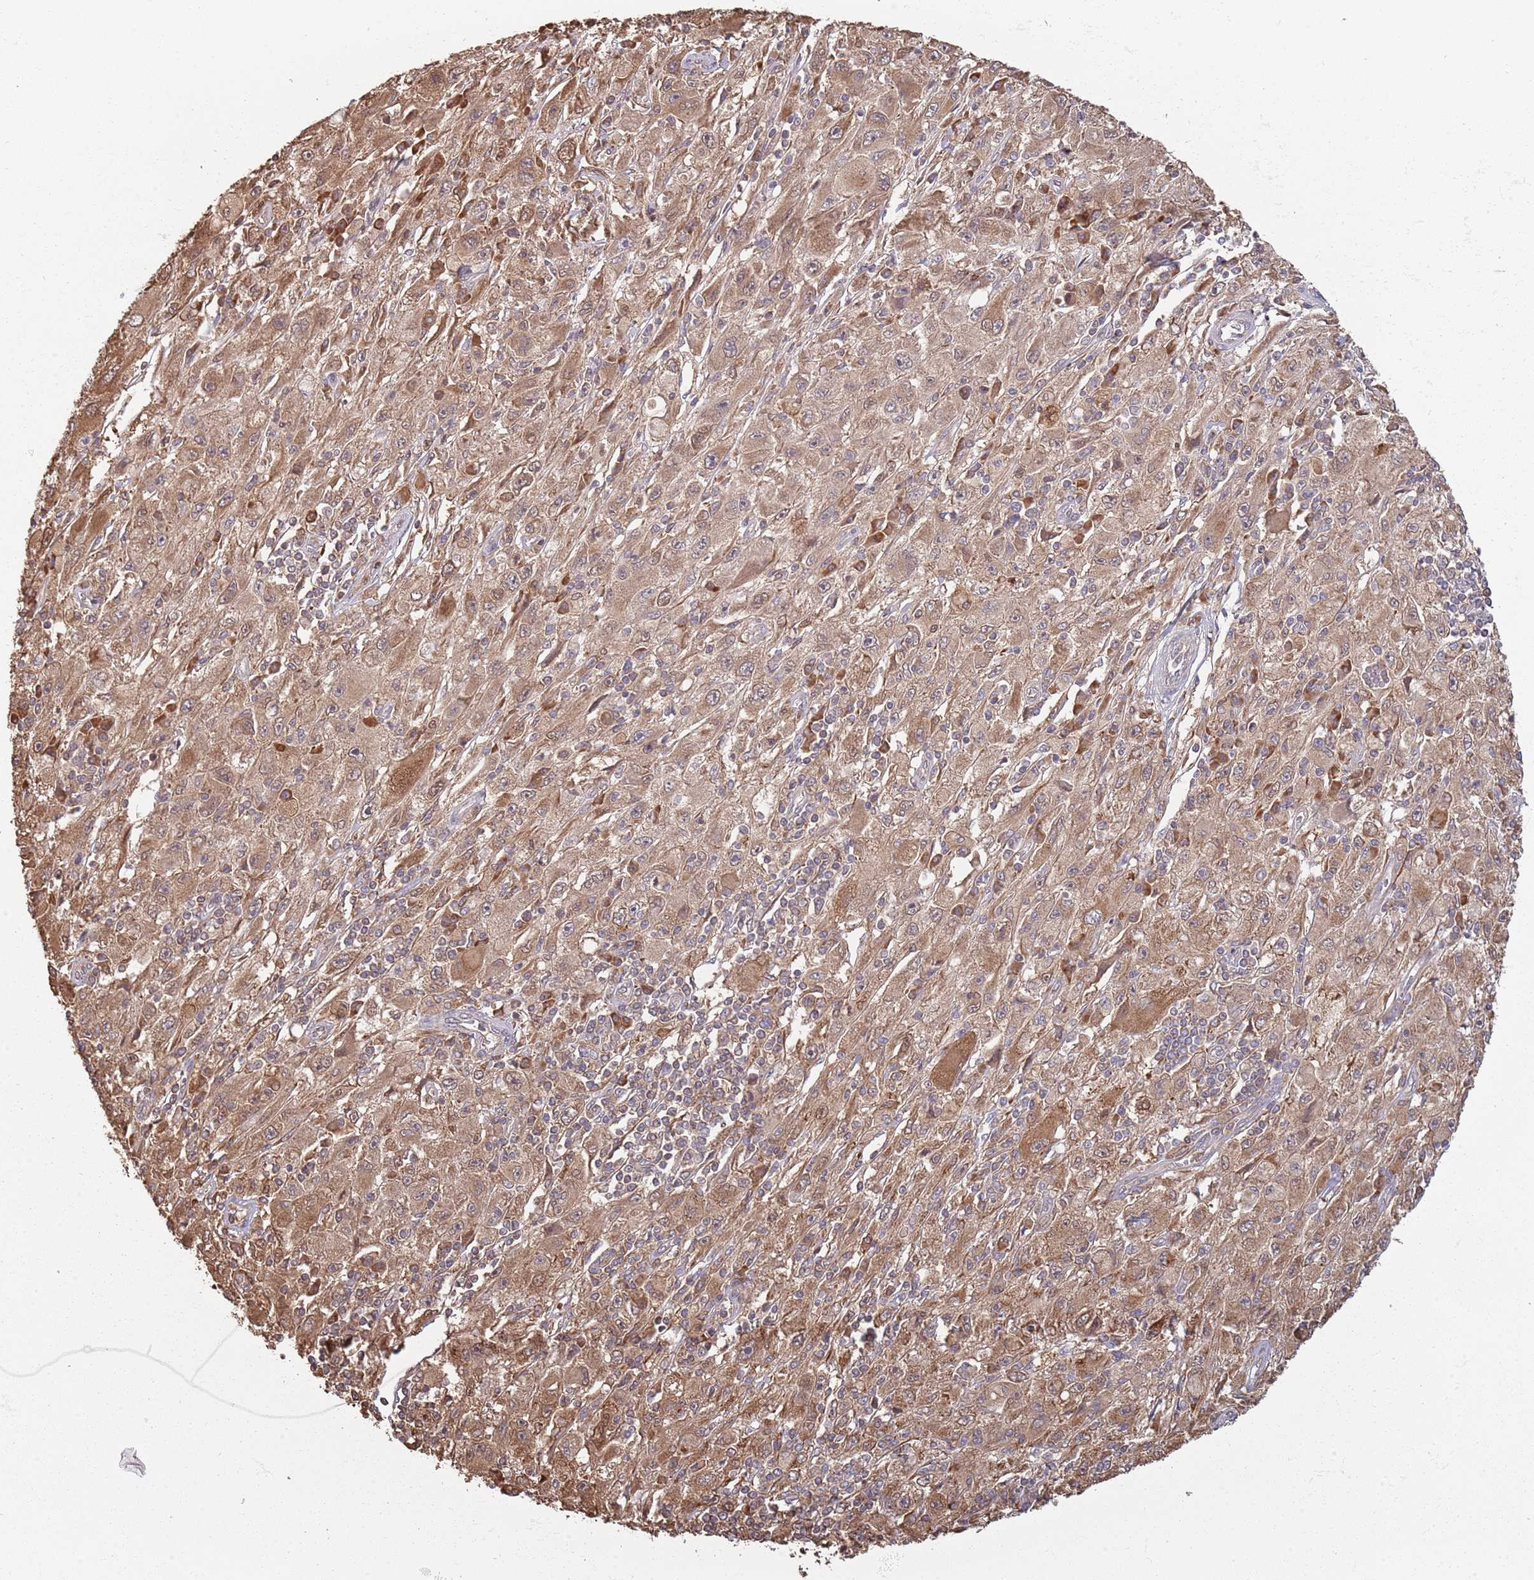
{"staining": {"intensity": "moderate", "quantity": ">75%", "location": "cytoplasmic/membranous,nuclear"}, "tissue": "melanoma", "cell_type": "Tumor cells", "image_type": "cancer", "snomed": [{"axis": "morphology", "description": "Malignant melanoma, Metastatic site"}, {"axis": "topography", "description": "Skin"}], "caption": "A brown stain labels moderate cytoplasmic/membranous and nuclear expression of a protein in melanoma tumor cells.", "gene": "COG4", "patient": {"sex": "male", "age": 53}}